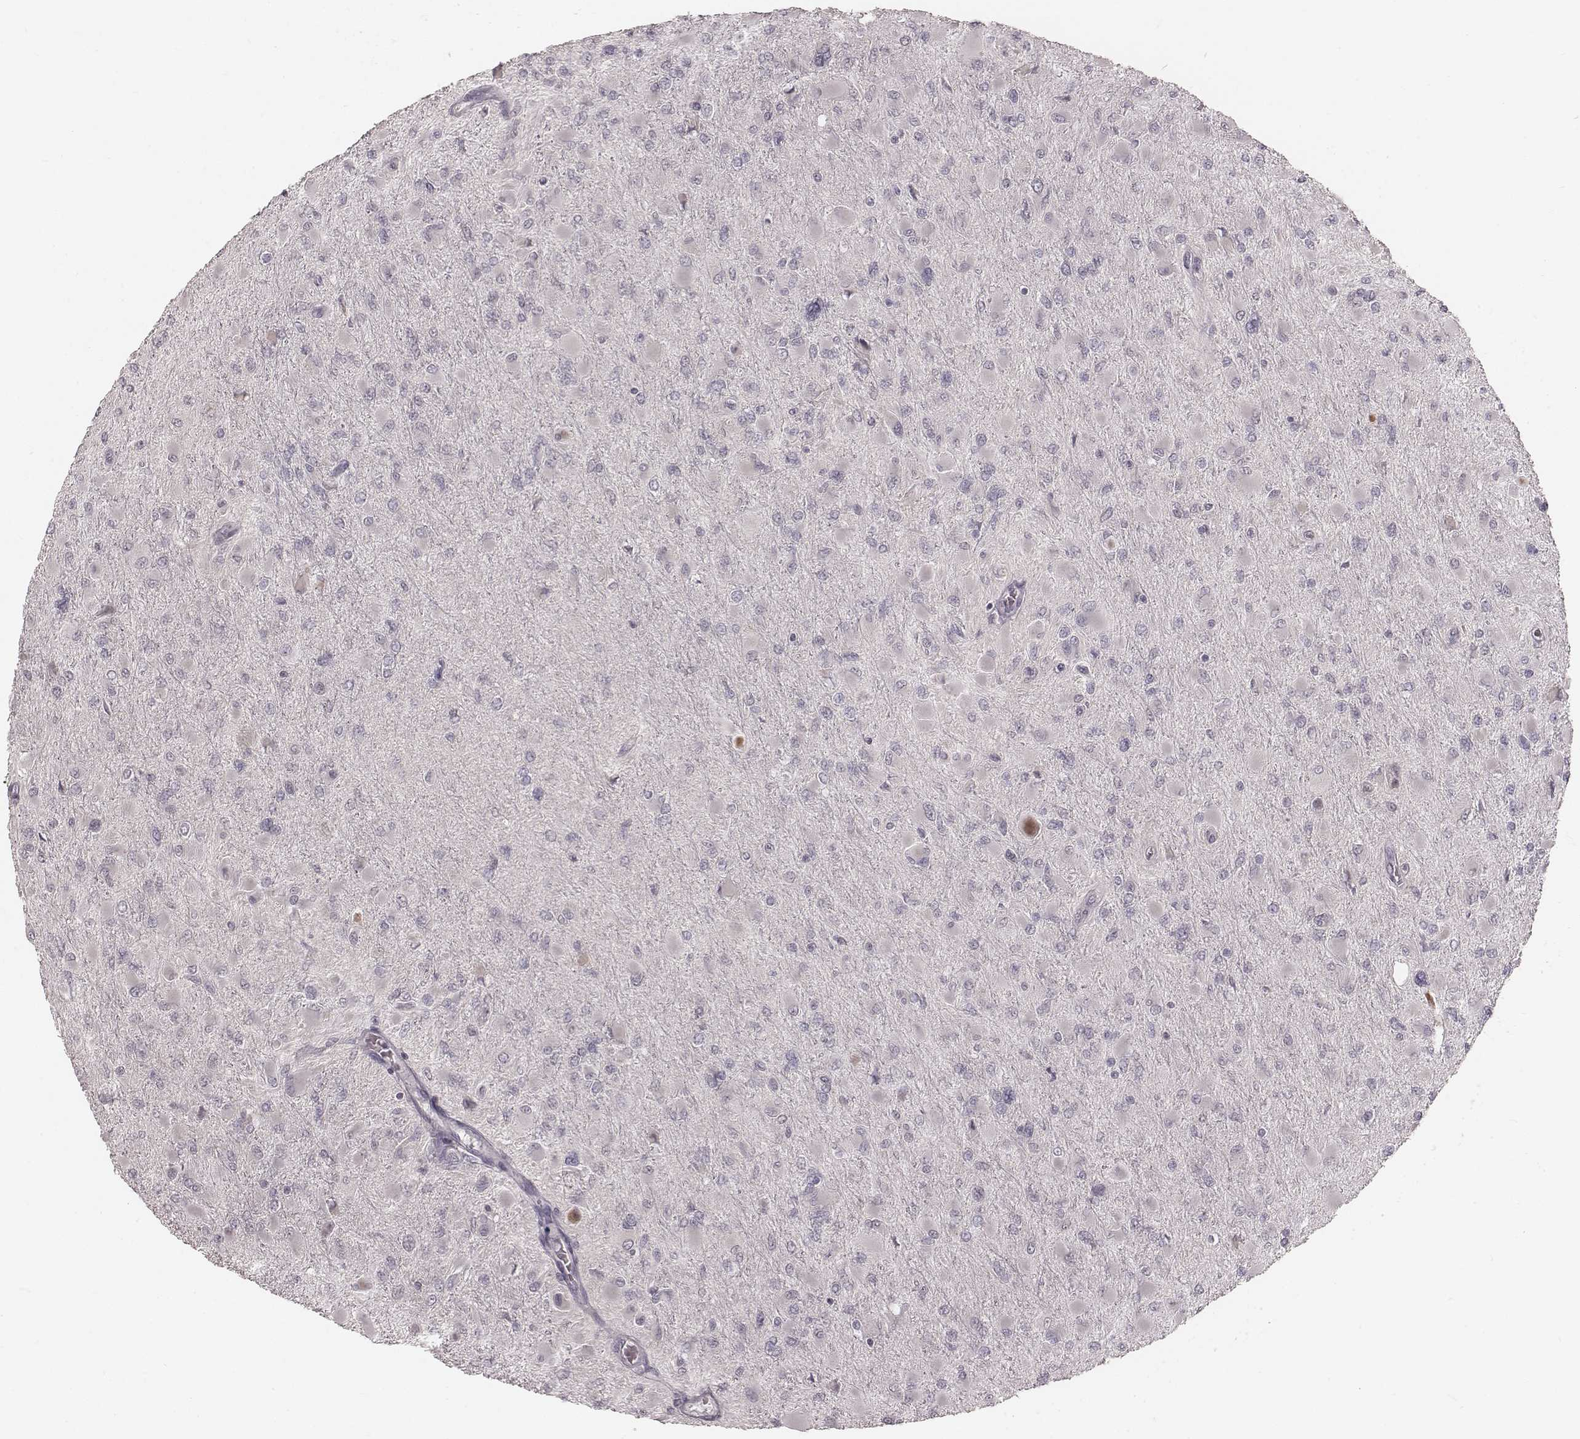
{"staining": {"intensity": "negative", "quantity": "none", "location": "none"}, "tissue": "glioma", "cell_type": "Tumor cells", "image_type": "cancer", "snomed": [{"axis": "morphology", "description": "Glioma, malignant, High grade"}, {"axis": "topography", "description": "Cerebral cortex"}], "caption": "Immunohistochemistry (IHC) photomicrograph of human high-grade glioma (malignant) stained for a protein (brown), which reveals no positivity in tumor cells.", "gene": "IQCG", "patient": {"sex": "female", "age": 36}}